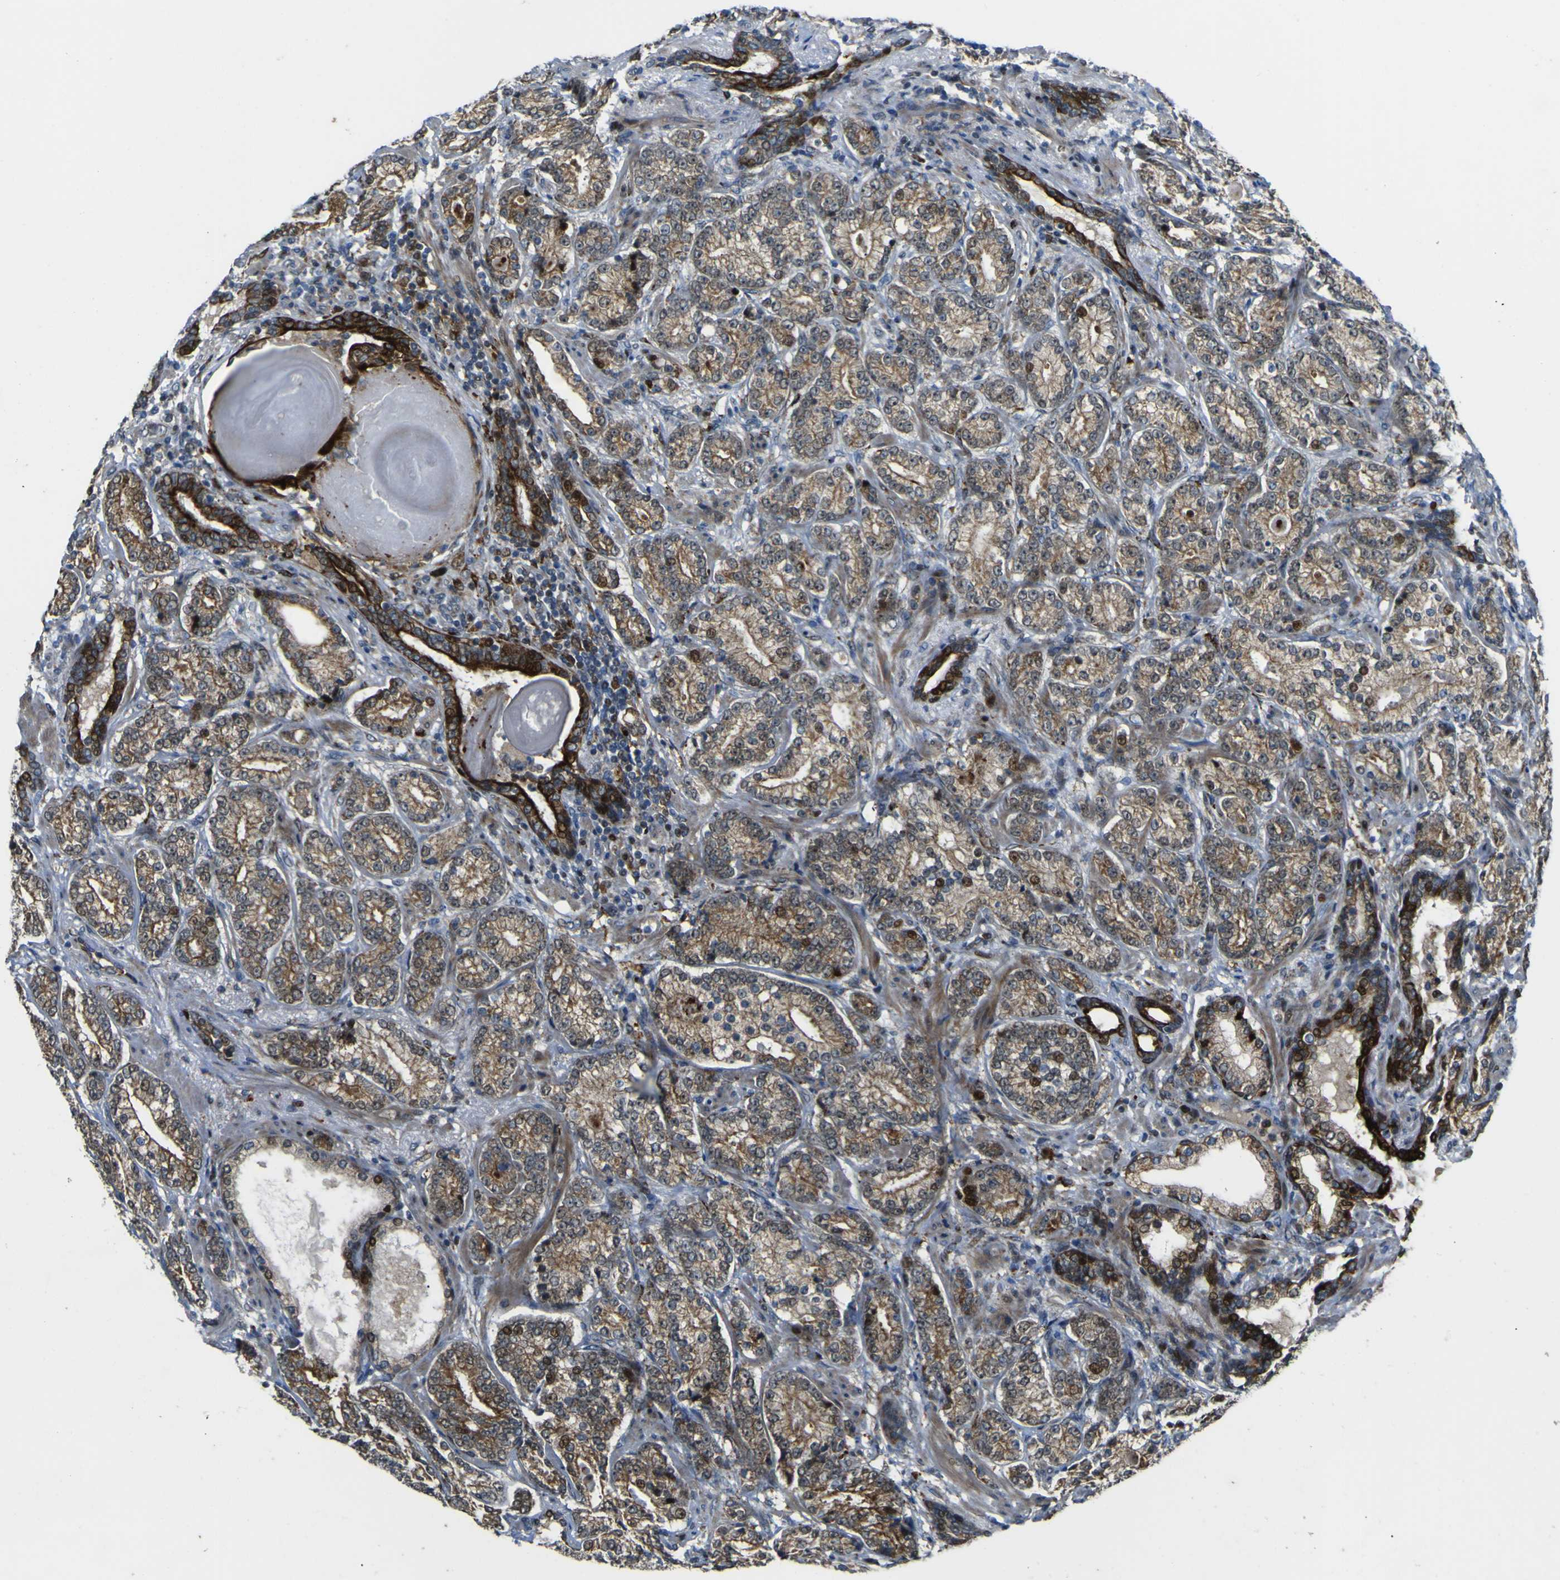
{"staining": {"intensity": "strong", "quantity": ">75%", "location": "cytoplasmic/membranous,nuclear"}, "tissue": "prostate cancer", "cell_type": "Tumor cells", "image_type": "cancer", "snomed": [{"axis": "morphology", "description": "Adenocarcinoma, High grade"}, {"axis": "topography", "description": "Prostate"}], "caption": "An IHC photomicrograph of neoplastic tissue is shown. Protein staining in brown labels strong cytoplasmic/membranous and nuclear positivity in prostate cancer within tumor cells.", "gene": "LBHD1", "patient": {"sex": "male", "age": 61}}